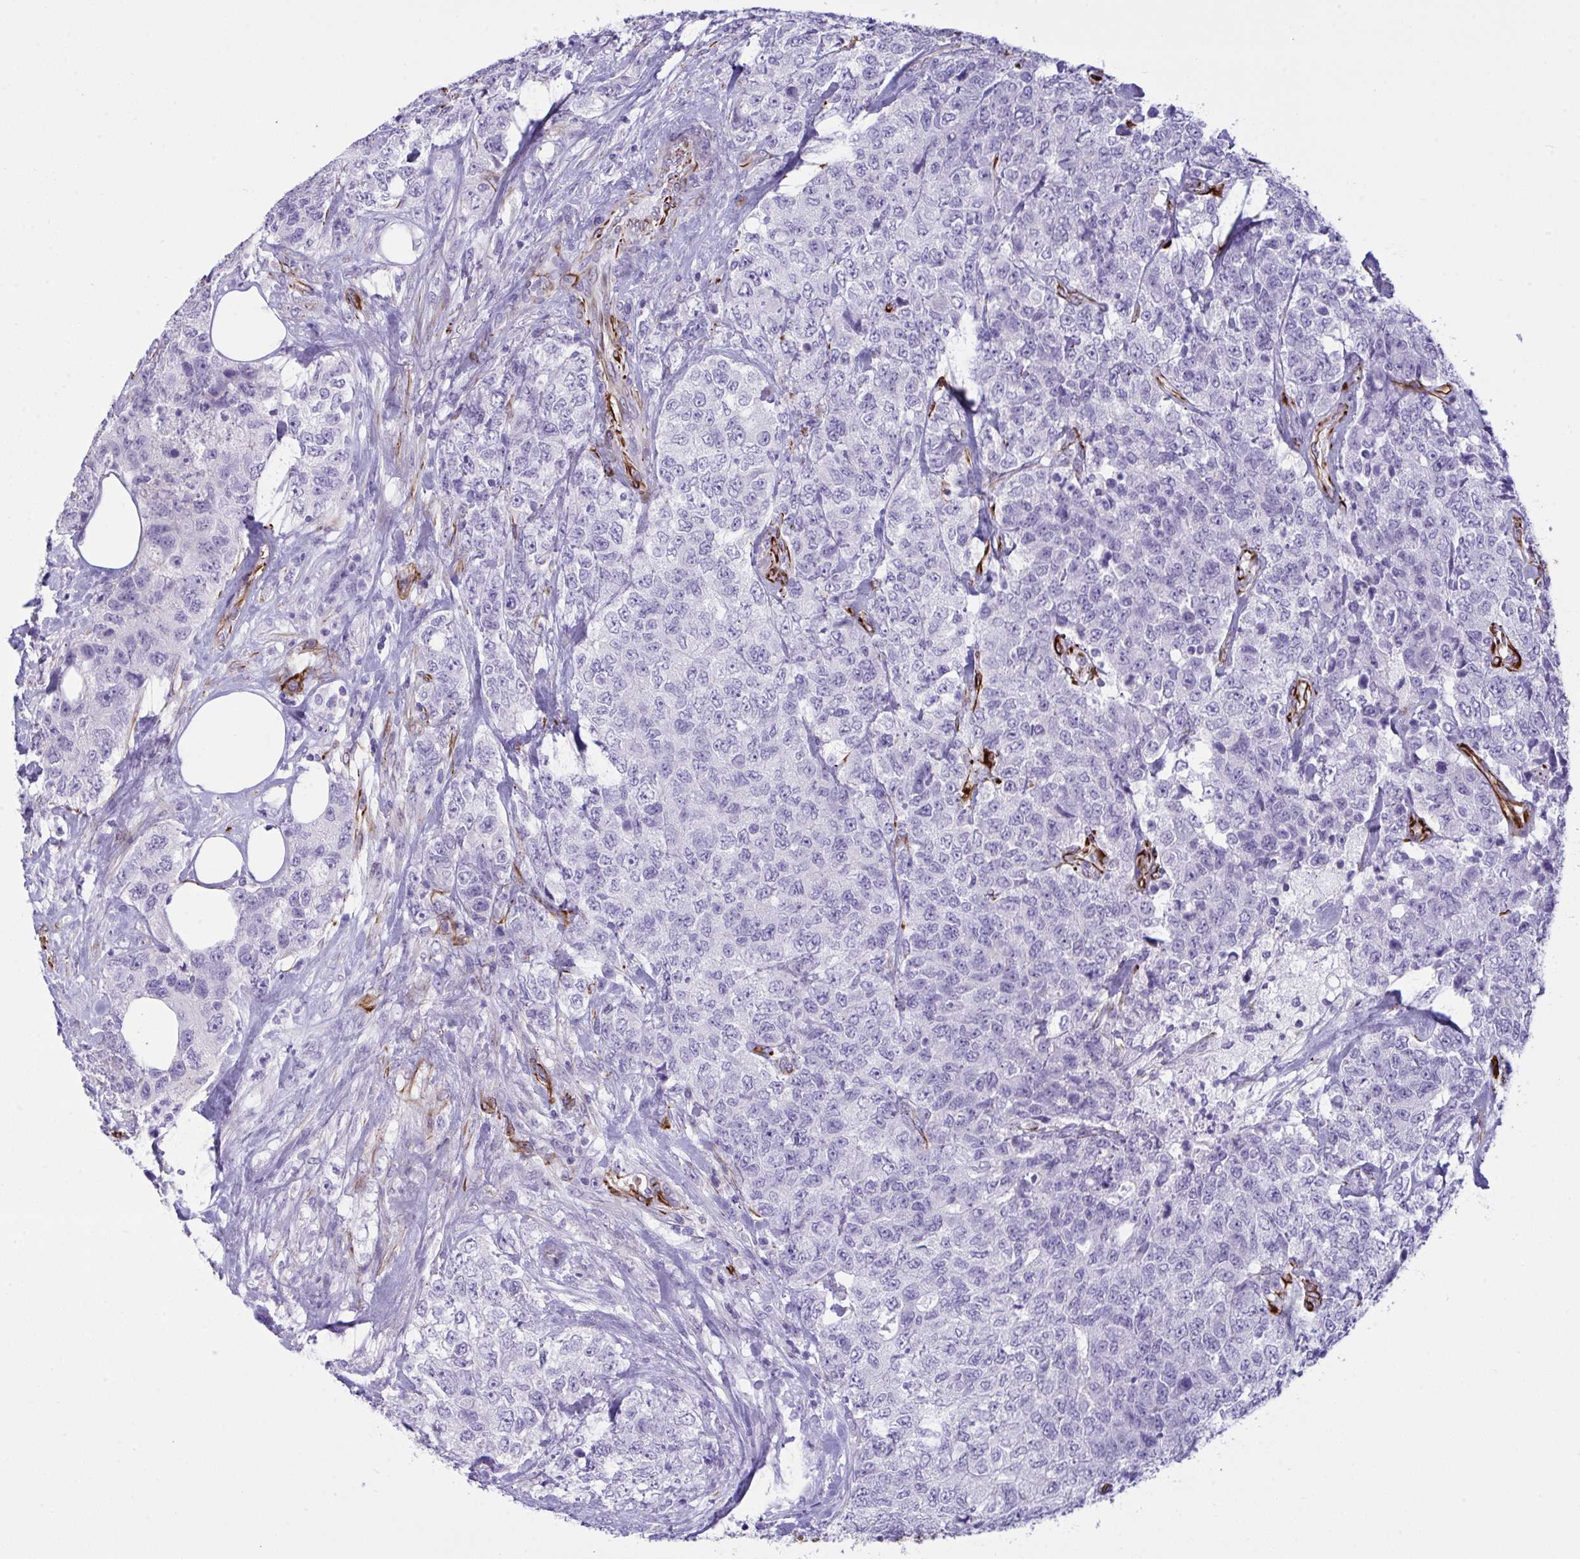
{"staining": {"intensity": "negative", "quantity": "none", "location": "none"}, "tissue": "urothelial cancer", "cell_type": "Tumor cells", "image_type": "cancer", "snomed": [{"axis": "morphology", "description": "Urothelial carcinoma, High grade"}, {"axis": "topography", "description": "Urinary bladder"}], "caption": "Histopathology image shows no protein positivity in tumor cells of urothelial carcinoma (high-grade) tissue.", "gene": "SLC35B1", "patient": {"sex": "female", "age": 78}}